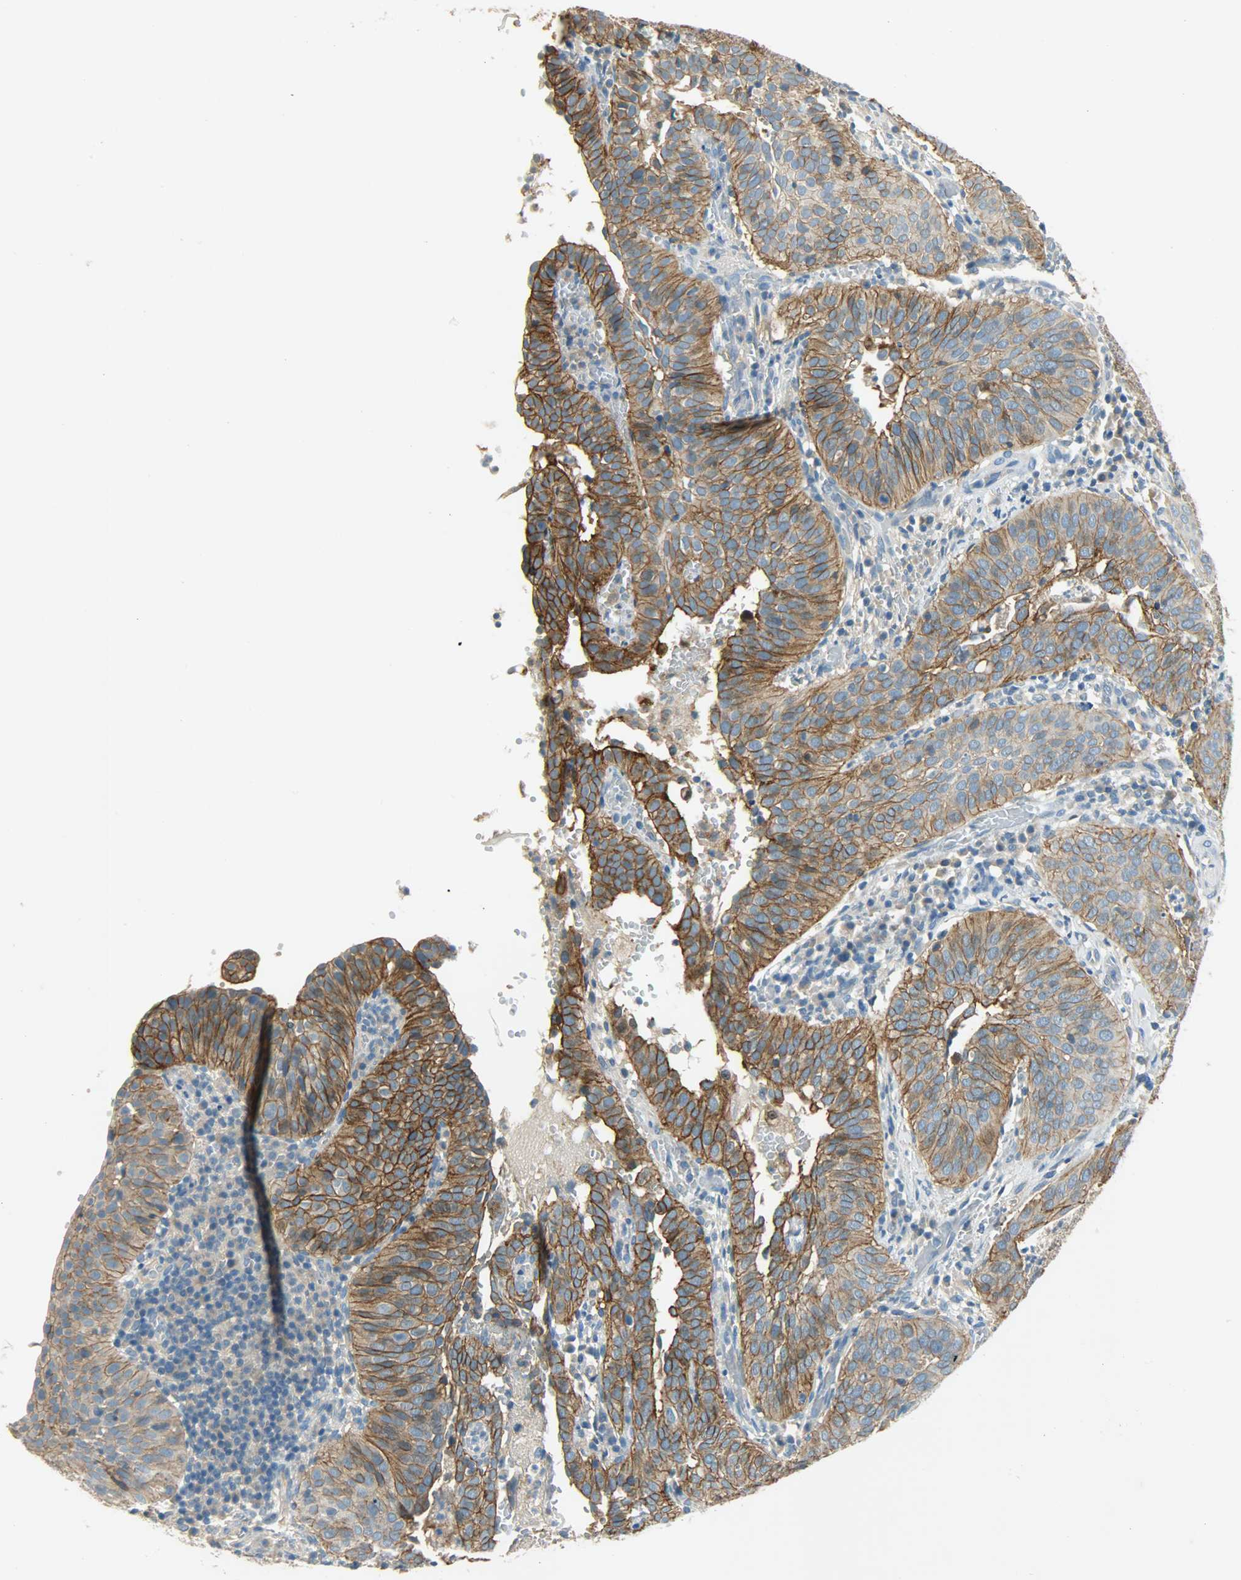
{"staining": {"intensity": "strong", "quantity": ">75%", "location": "cytoplasmic/membranous"}, "tissue": "cervical cancer", "cell_type": "Tumor cells", "image_type": "cancer", "snomed": [{"axis": "morphology", "description": "Squamous cell carcinoma, NOS"}, {"axis": "topography", "description": "Cervix"}], "caption": "IHC image of squamous cell carcinoma (cervical) stained for a protein (brown), which displays high levels of strong cytoplasmic/membranous staining in about >75% of tumor cells.", "gene": "DSG2", "patient": {"sex": "female", "age": 39}}